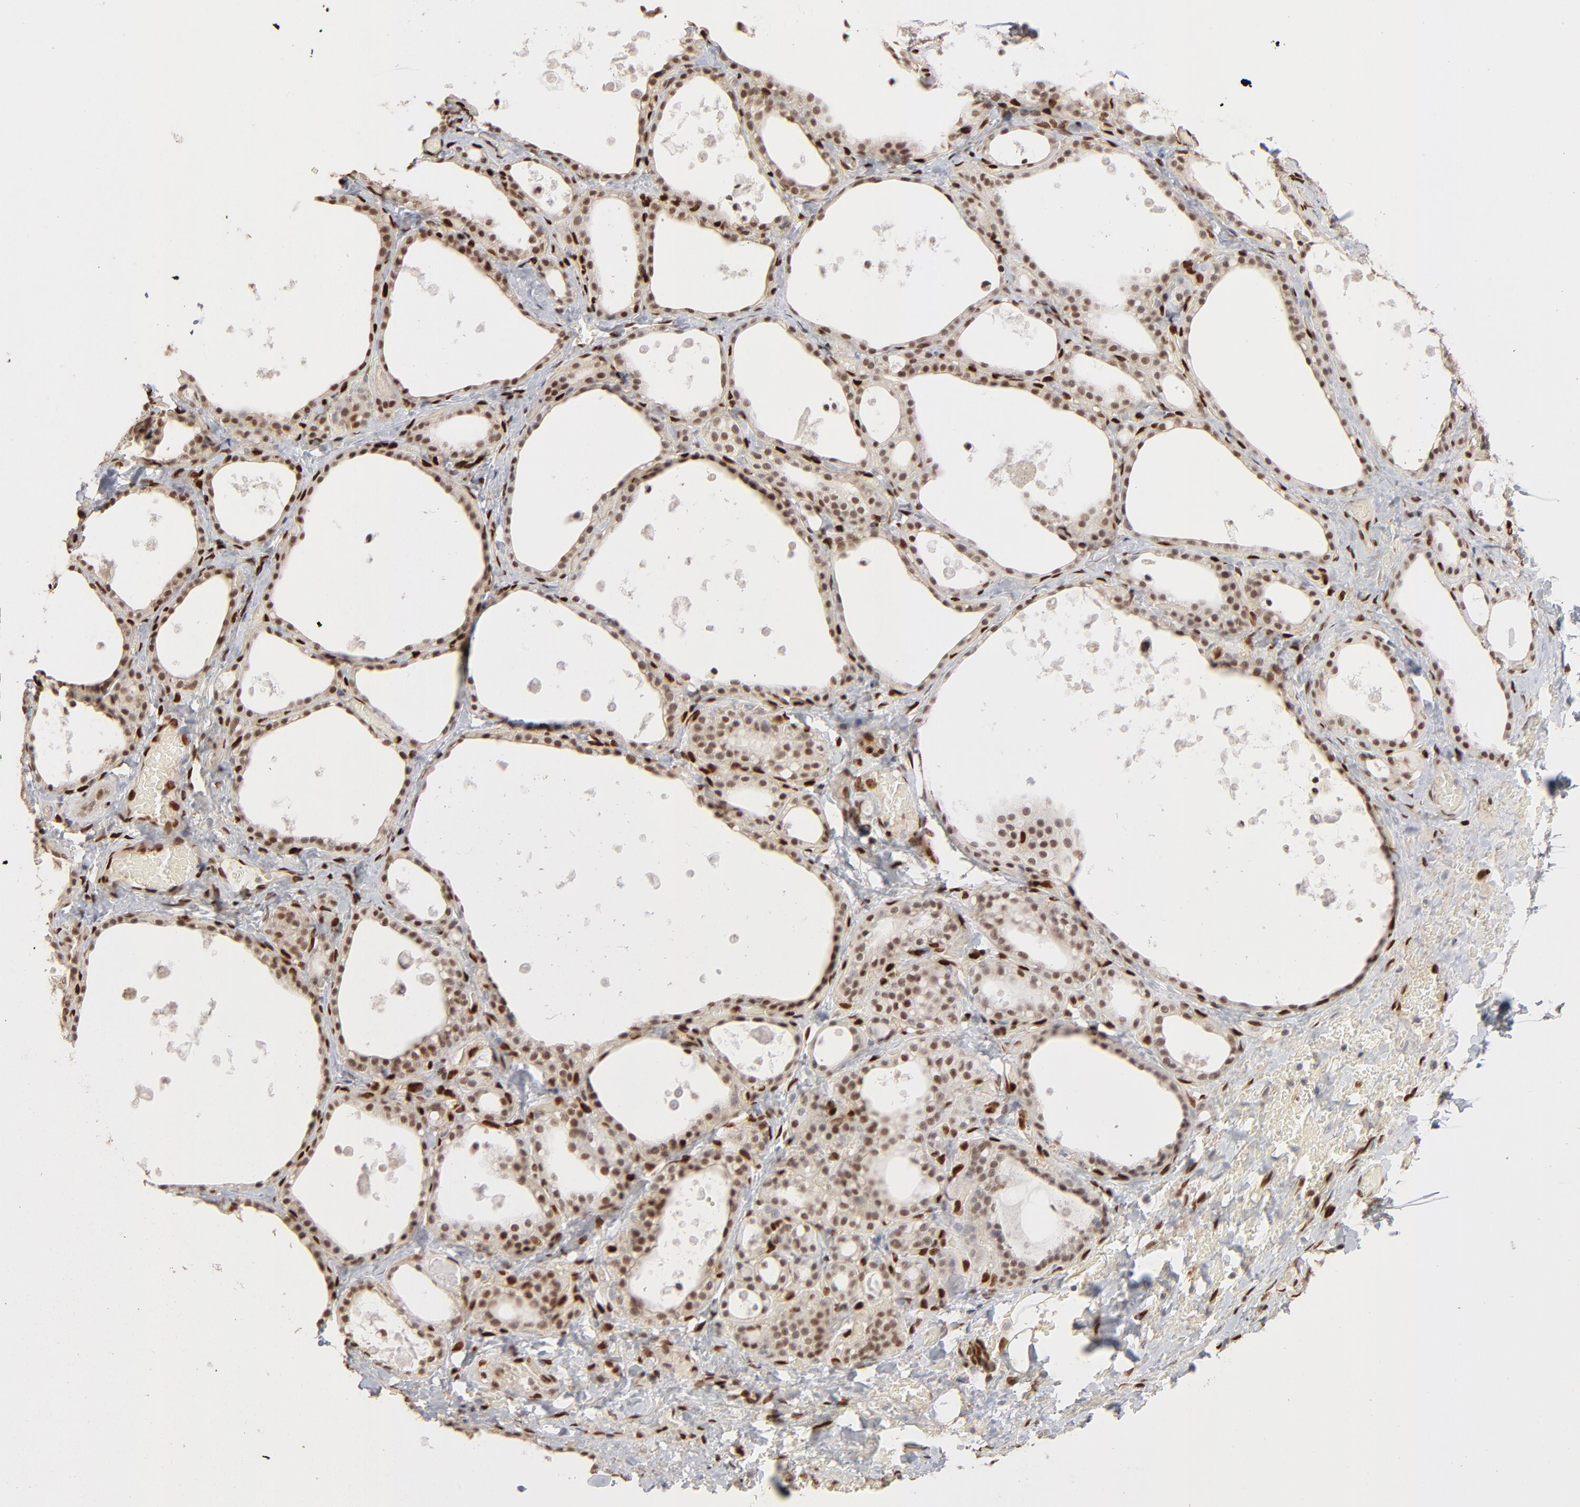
{"staining": {"intensity": "moderate", "quantity": ">75%", "location": "nuclear"}, "tissue": "thyroid gland", "cell_type": "Glandular cells", "image_type": "normal", "snomed": [{"axis": "morphology", "description": "Normal tissue, NOS"}, {"axis": "topography", "description": "Thyroid gland"}], "caption": "Brown immunohistochemical staining in normal thyroid gland demonstrates moderate nuclear positivity in approximately >75% of glandular cells. Nuclei are stained in blue.", "gene": "NFIB", "patient": {"sex": "male", "age": 61}}